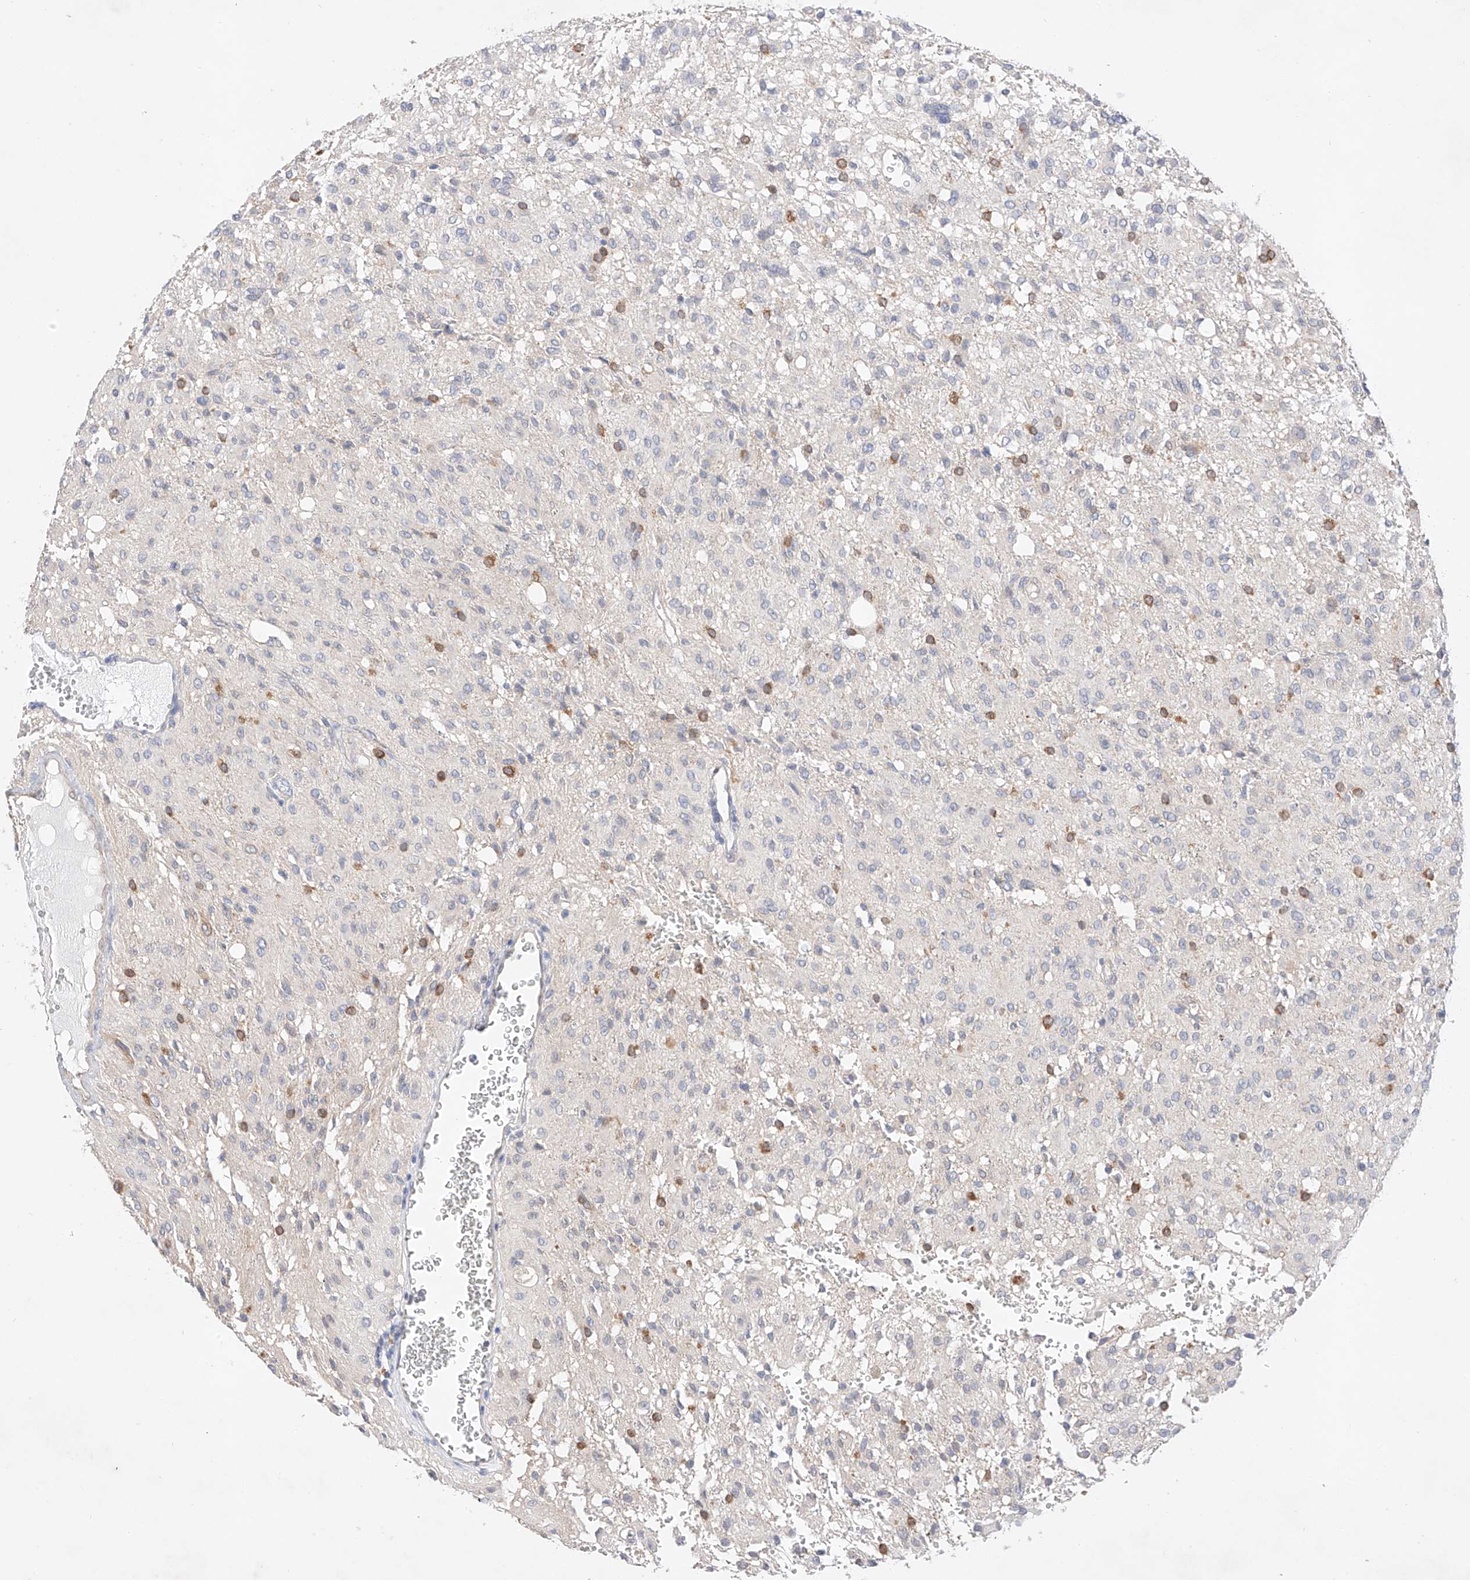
{"staining": {"intensity": "negative", "quantity": "none", "location": "none"}, "tissue": "glioma", "cell_type": "Tumor cells", "image_type": "cancer", "snomed": [{"axis": "morphology", "description": "Glioma, malignant, High grade"}, {"axis": "topography", "description": "Brain"}], "caption": "The image shows no significant staining in tumor cells of malignant glioma (high-grade). The staining was performed using DAB (3,3'-diaminobenzidine) to visualize the protein expression in brown, while the nuclei were stained in blue with hematoxylin (Magnification: 20x).", "gene": "ZNF124", "patient": {"sex": "female", "age": 59}}